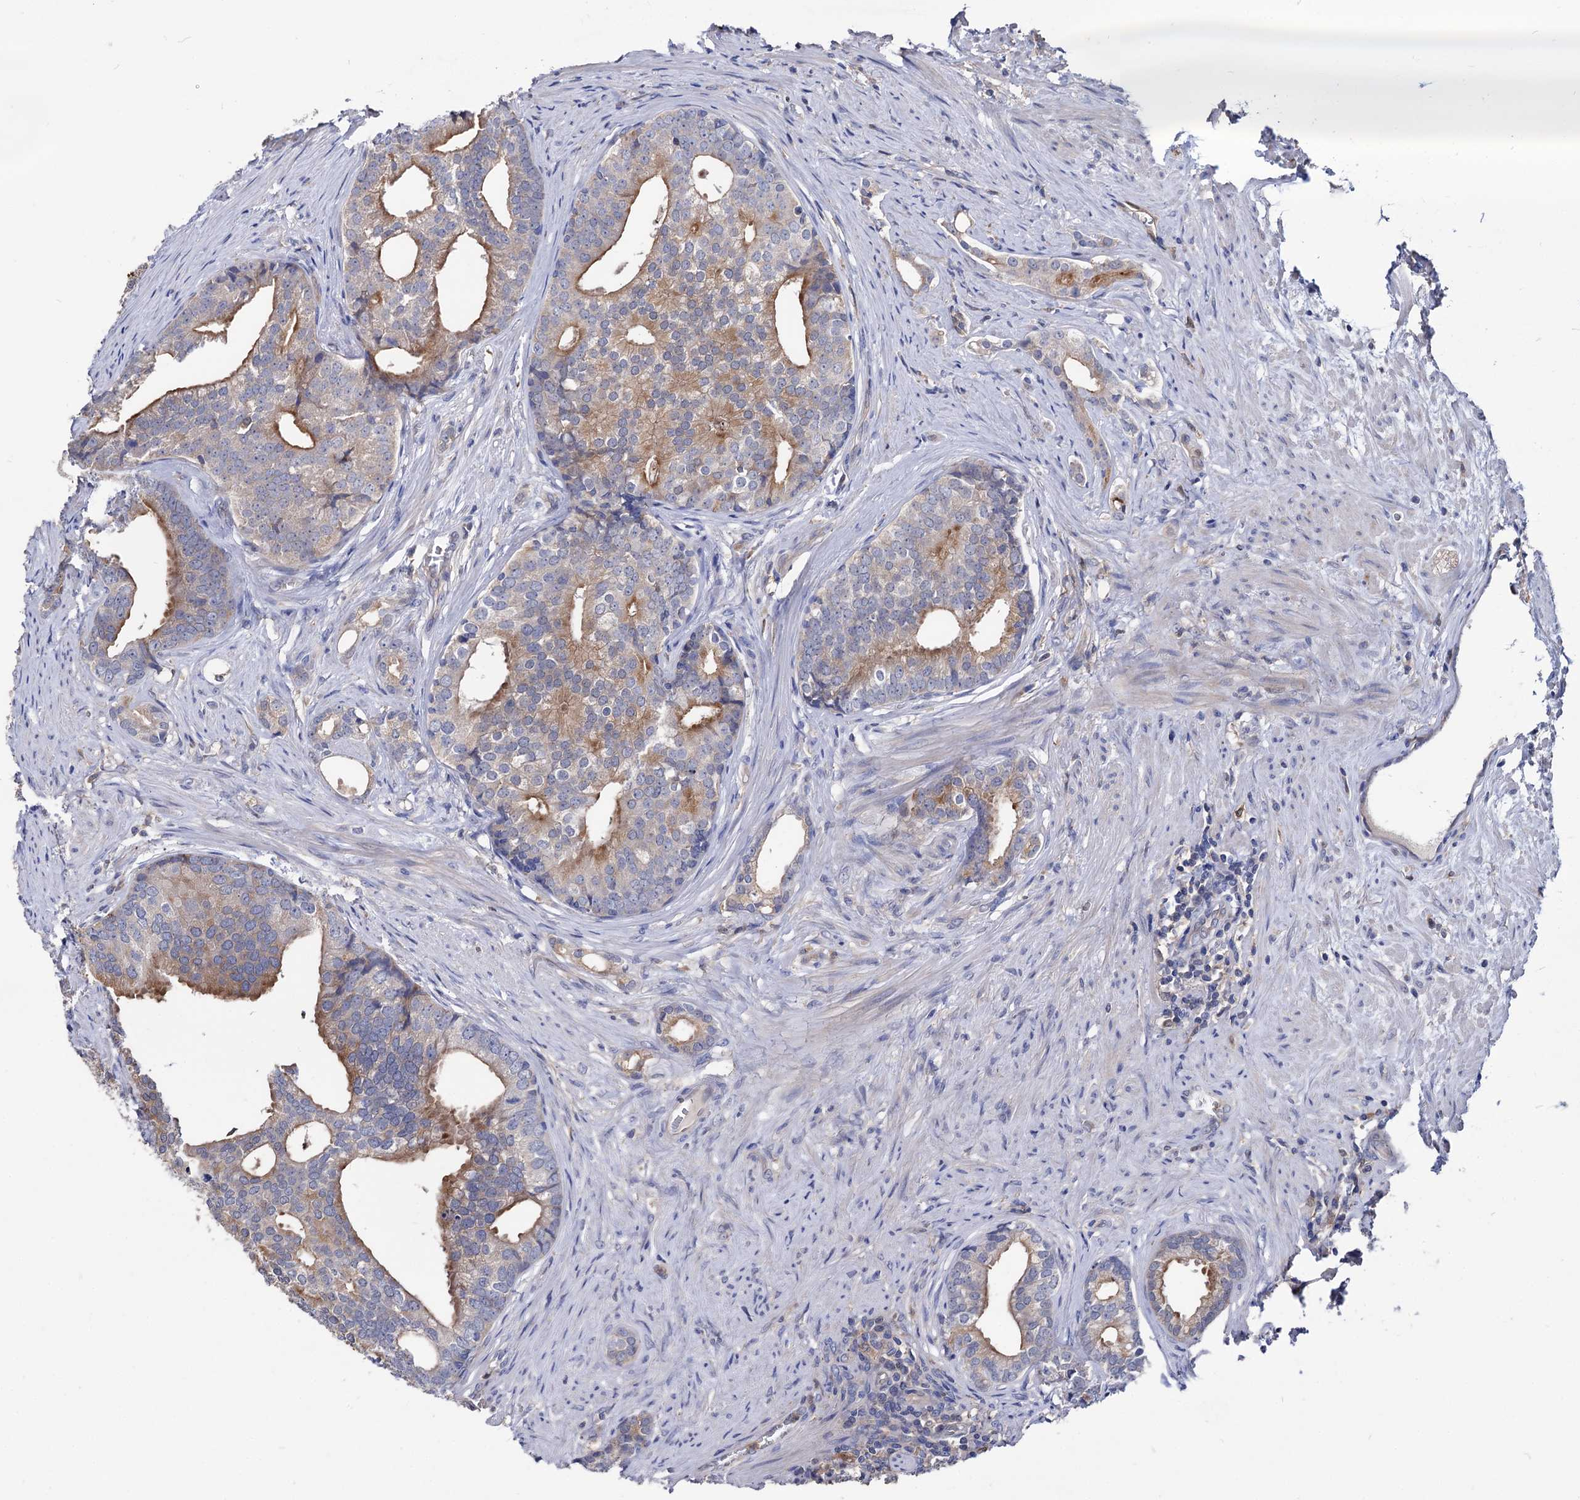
{"staining": {"intensity": "moderate", "quantity": "25%-75%", "location": "cytoplasmic/membranous"}, "tissue": "prostate cancer", "cell_type": "Tumor cells", "image_type": "cancer", "snomed": [{"axis": "morphology", "description": "Adenocarcinoma, Low grade"}, {"axis": "topography", "description": "Prostate"}], "caption": "High-power microscopy captured an immunohistochemistry photomicrograph of low-grade adenocarcinoma (prostate), revealing moderate cytoplasmic/membranous positivity in about 25%-75% of tumor cells. (Stains: DAB (3,3'-diaminobenzidine) in brown, nuclei in blue, Microscopy: brightfield microscopy at high magnification).", "gene": "CPPED1", "patient": {"sex": "male", "age": 71}}